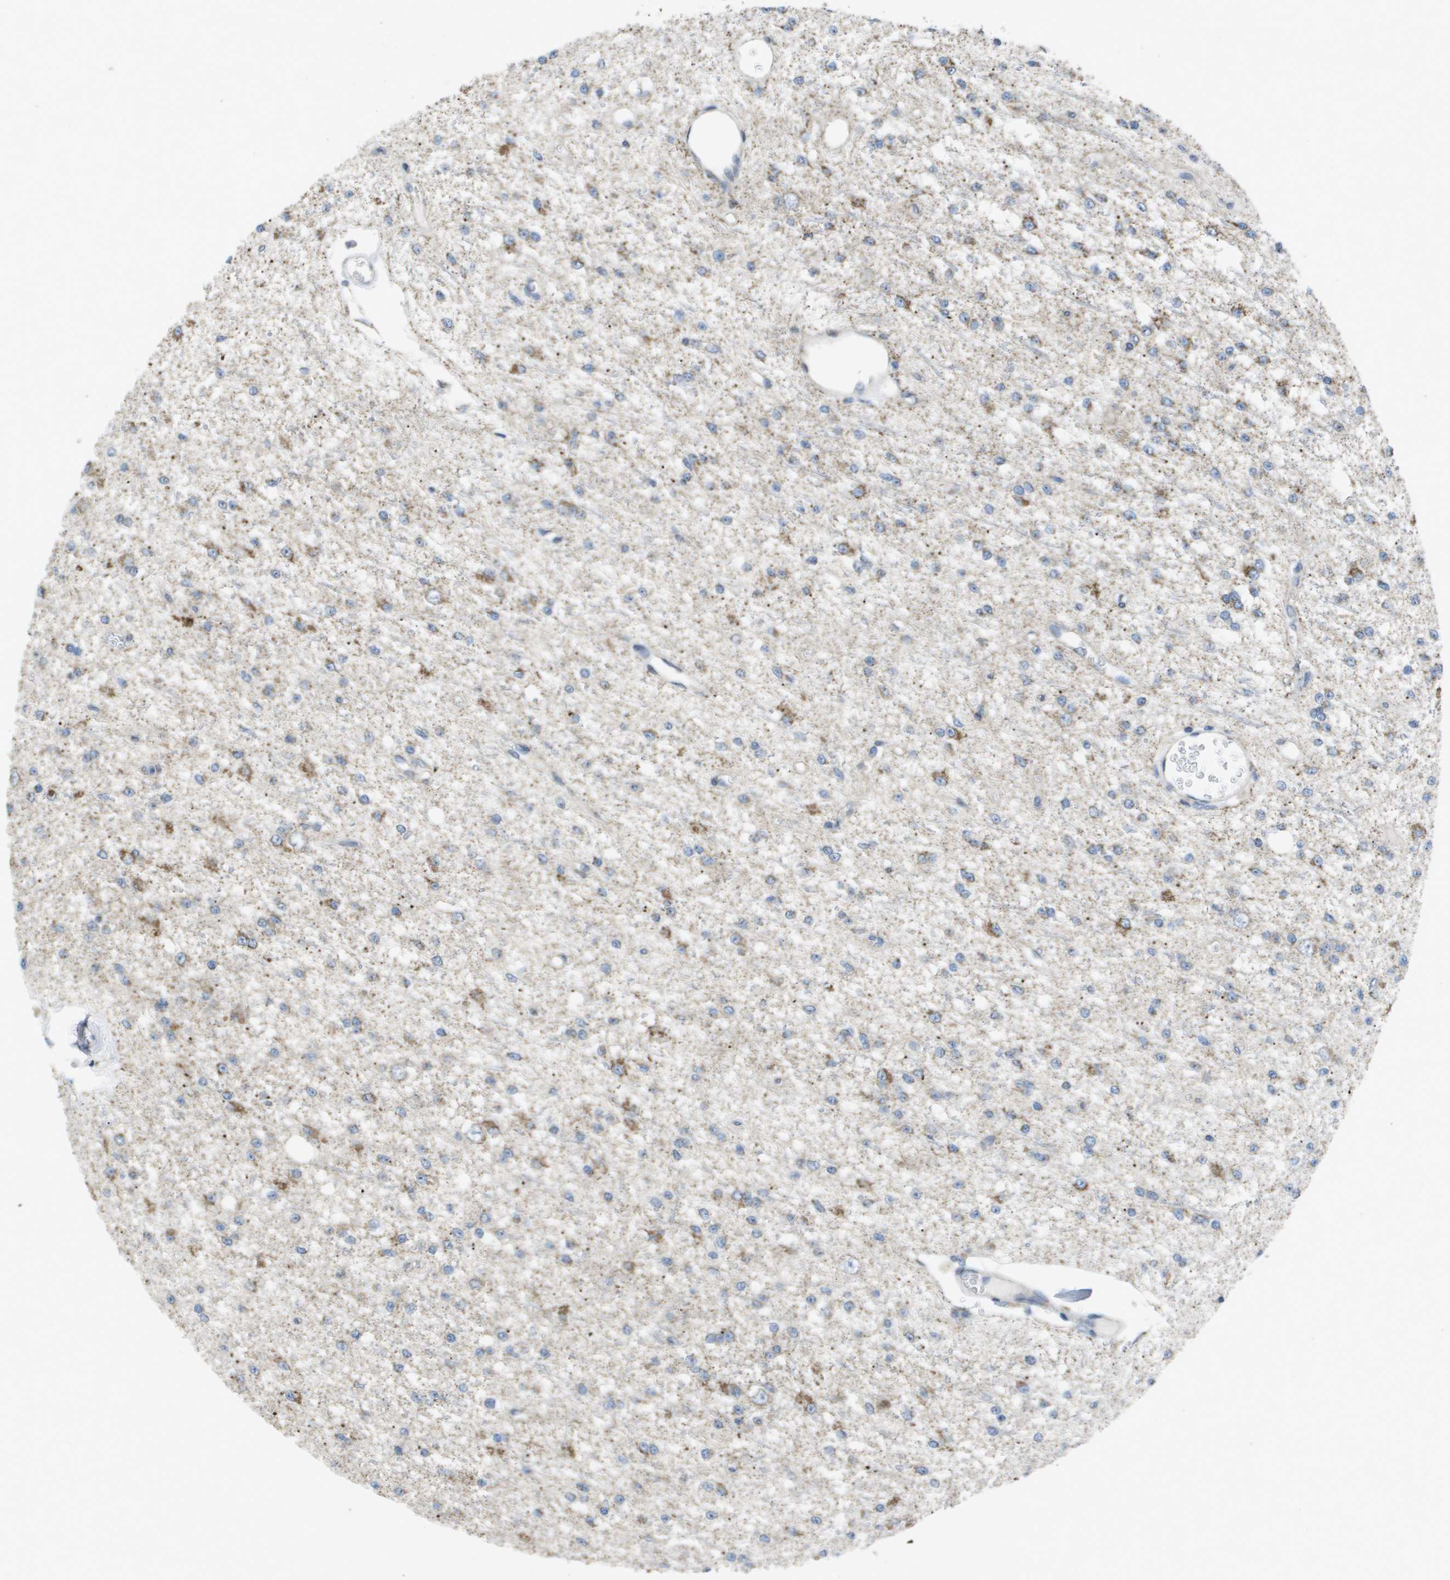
{"staining": {"intensity": "moderate", "quantity": "25%-75%", "location": "cytoplasmic/membranous"}, "tissue": "glioma", "cell_type": "Tumor cells", "image_type": "cancer", "snomed": [{"axis": "morphology", "description": "Glioma, malignant, Low grade"}, {"axis": "topography", "description": "Brain"}], "caption": "An image of glioma stained for a protein displays moderate cytoplasmic/membranous brown staining in tumor cells. Using DAB (3,3'-diaminobenzidine) (brown) and hematoxylin (blue) stains, captured at high magnification using brightfield microscopy.", "gene": "TMEM223", "patient": {"sex": "male", "age": 38}}